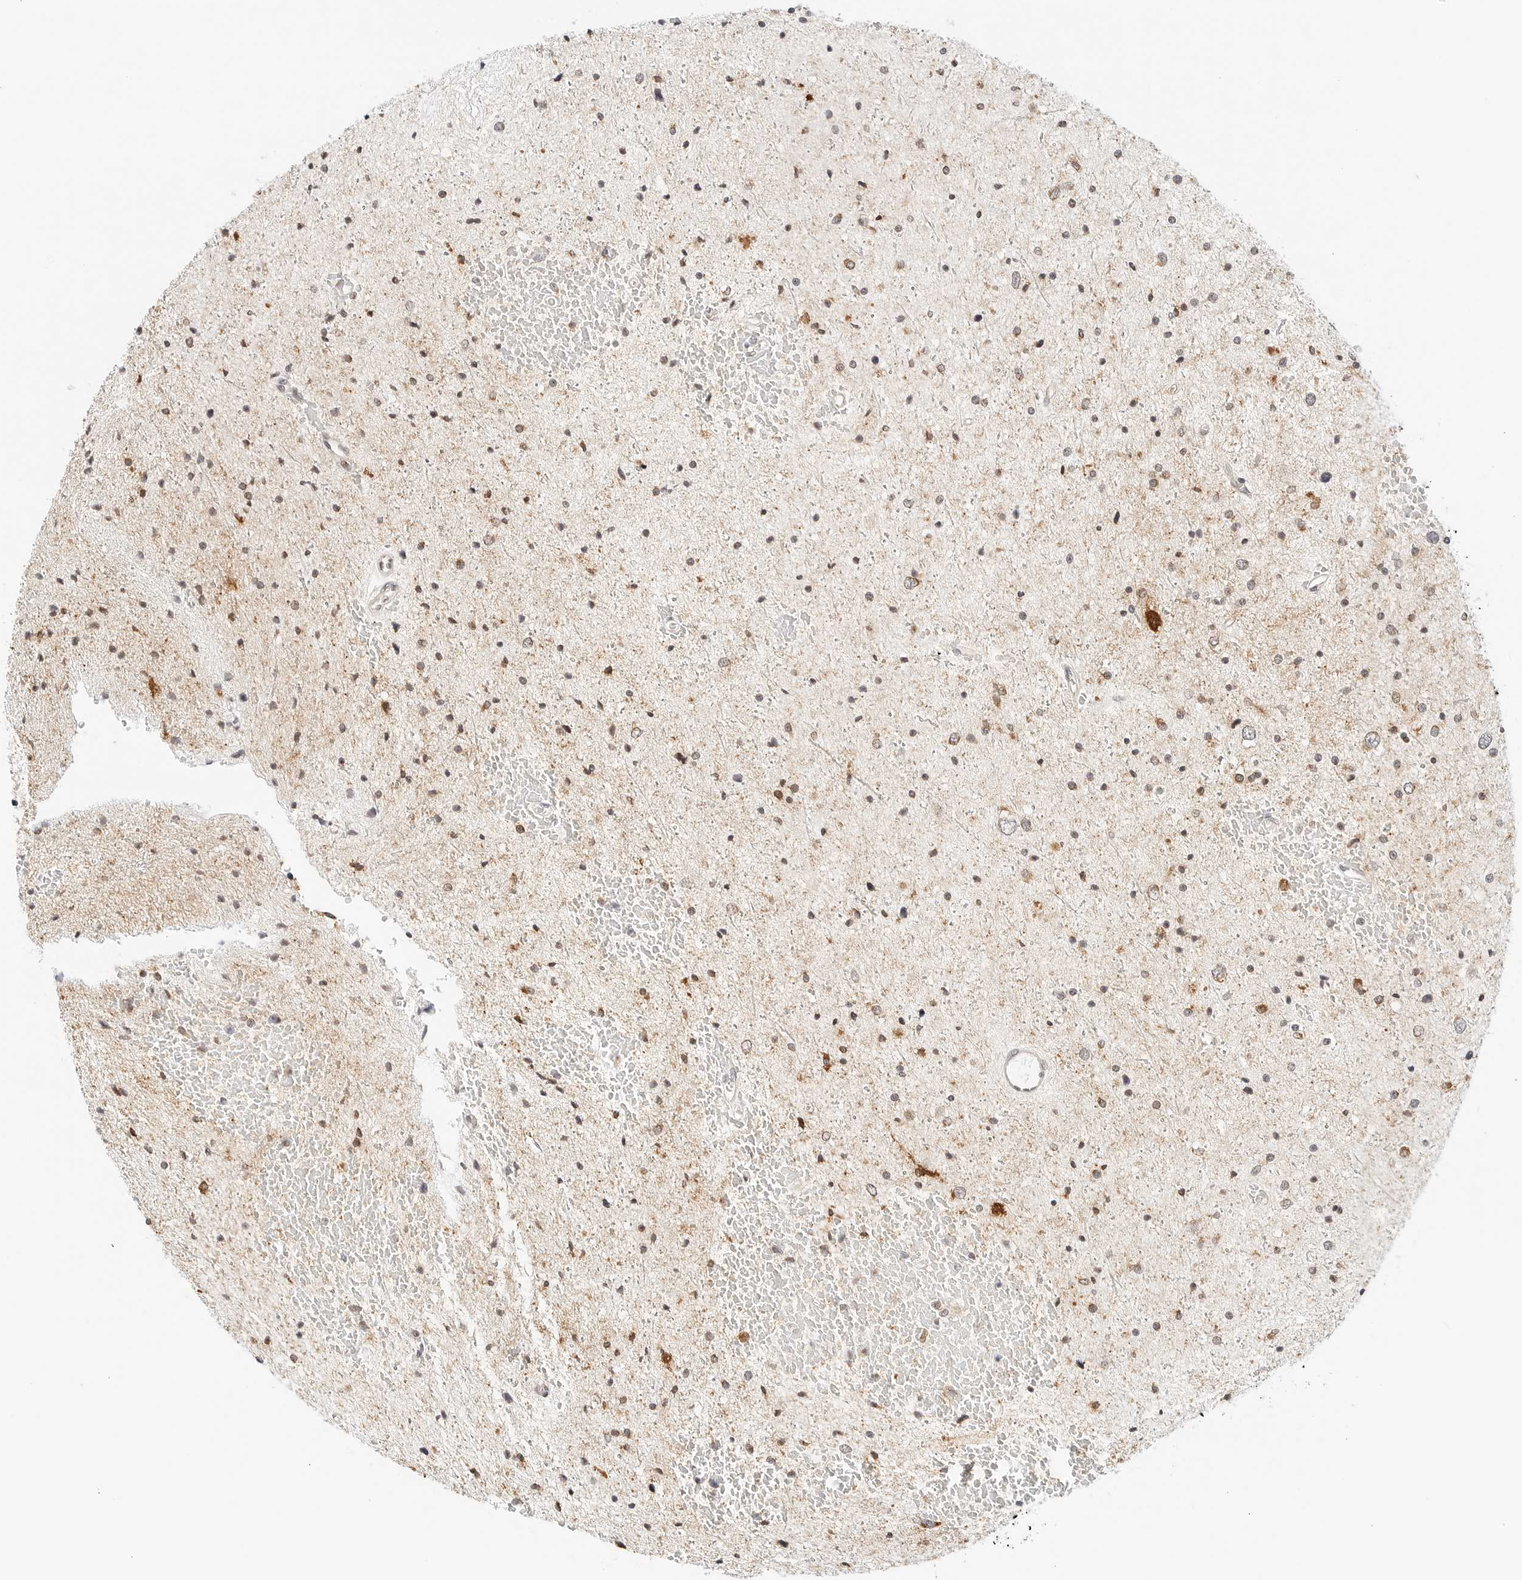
{"staining": {"intensity": "weak", "quantity": "25%-75%", "location": "cytoplasmic/membranous"}, "tissue": "glioma", "cell_type": "Tumor cells", "image_type": "cancer", "snomed": [{"axis": "morphology", "description": "Glioma, malignant, Low grade"}, {"axis": "topography", "description": "Brain"}], "caption": "Immunohistochemical staining of human malignant glioma (low-grade) reveals low levels of weak cytoplasmic/membranous protein staining in about 25%-75% of tumor cells.", "gene": "ATL1", "patient": {"sex": "female", "age": 37}}